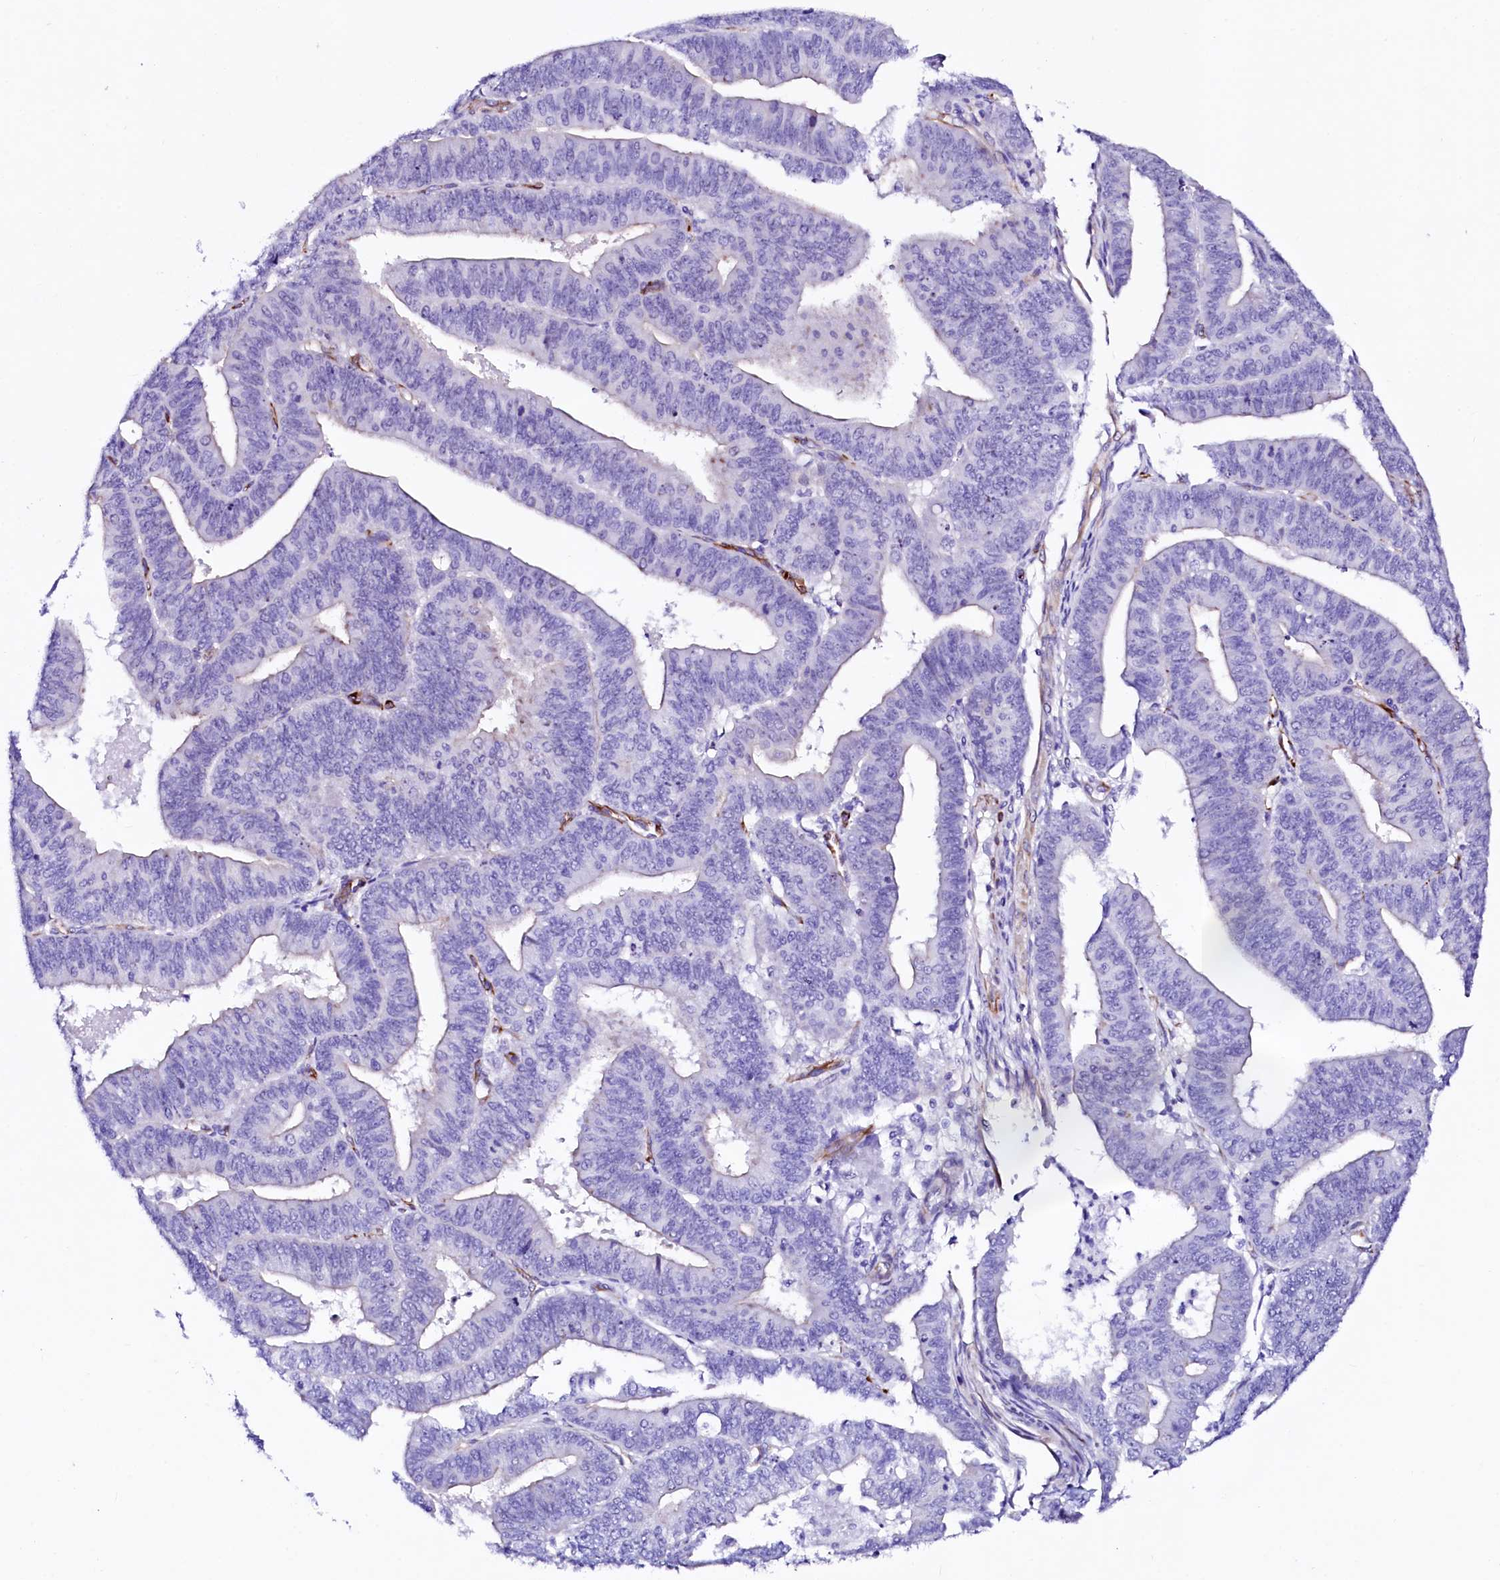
{"staining": {"intensity": "negative", "quantity": "none", "location": "none"}, "tissue": "endometrial cancer", "cell_type": "Tumor cells", "image_type": "cancer", "snomed": [{"axis": "morphology", "description": "Adenocarcinoma, NOS"}, {"axis": "topography", "description": "Endometrium"}], "caption": "High power microscopy micrograph of an immunohistochemistry image of endometrial cancer, revealing no significant expression in tumor cells.", "gene": "SFR1", "patient": {"sex": "female", "age": 73}}